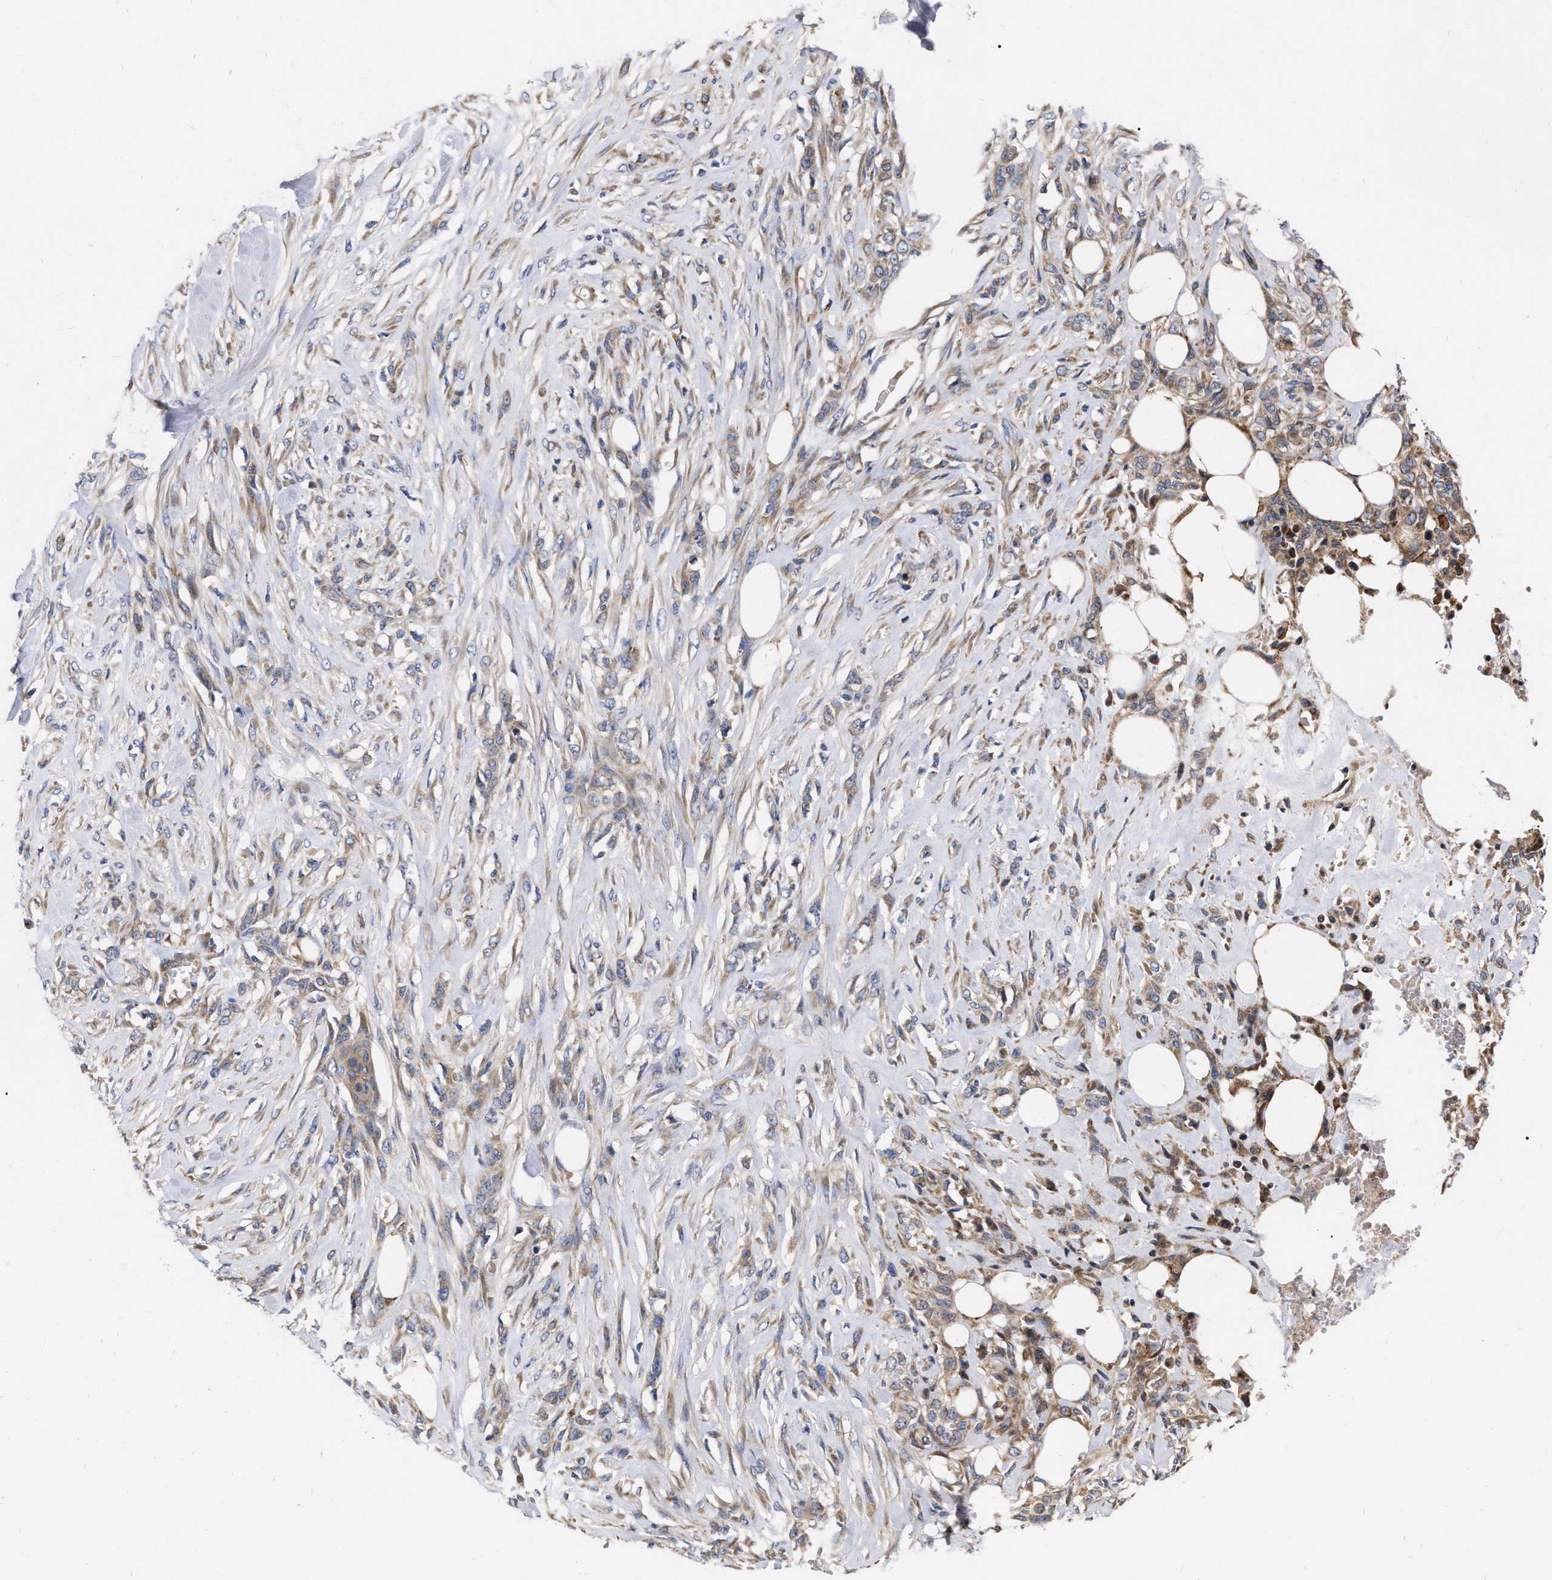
{"staining": {"intensity": "negative", "quantity": "none", "location": "none"}, "tissue": "skin cancer", "cell_type": "Tumor cells", "image_type": "cancer", "snomed": [{"axis": "morphology", "description": "Squamous cell carcinoma, NOS"}, {"axis": "topography", "description": "Skin"}], "caption": "The micrograph shows no significant staining in tumor cells of skin cancer.", "gene": "MLST8", "patient": {"sex": "female", "age": 59}}